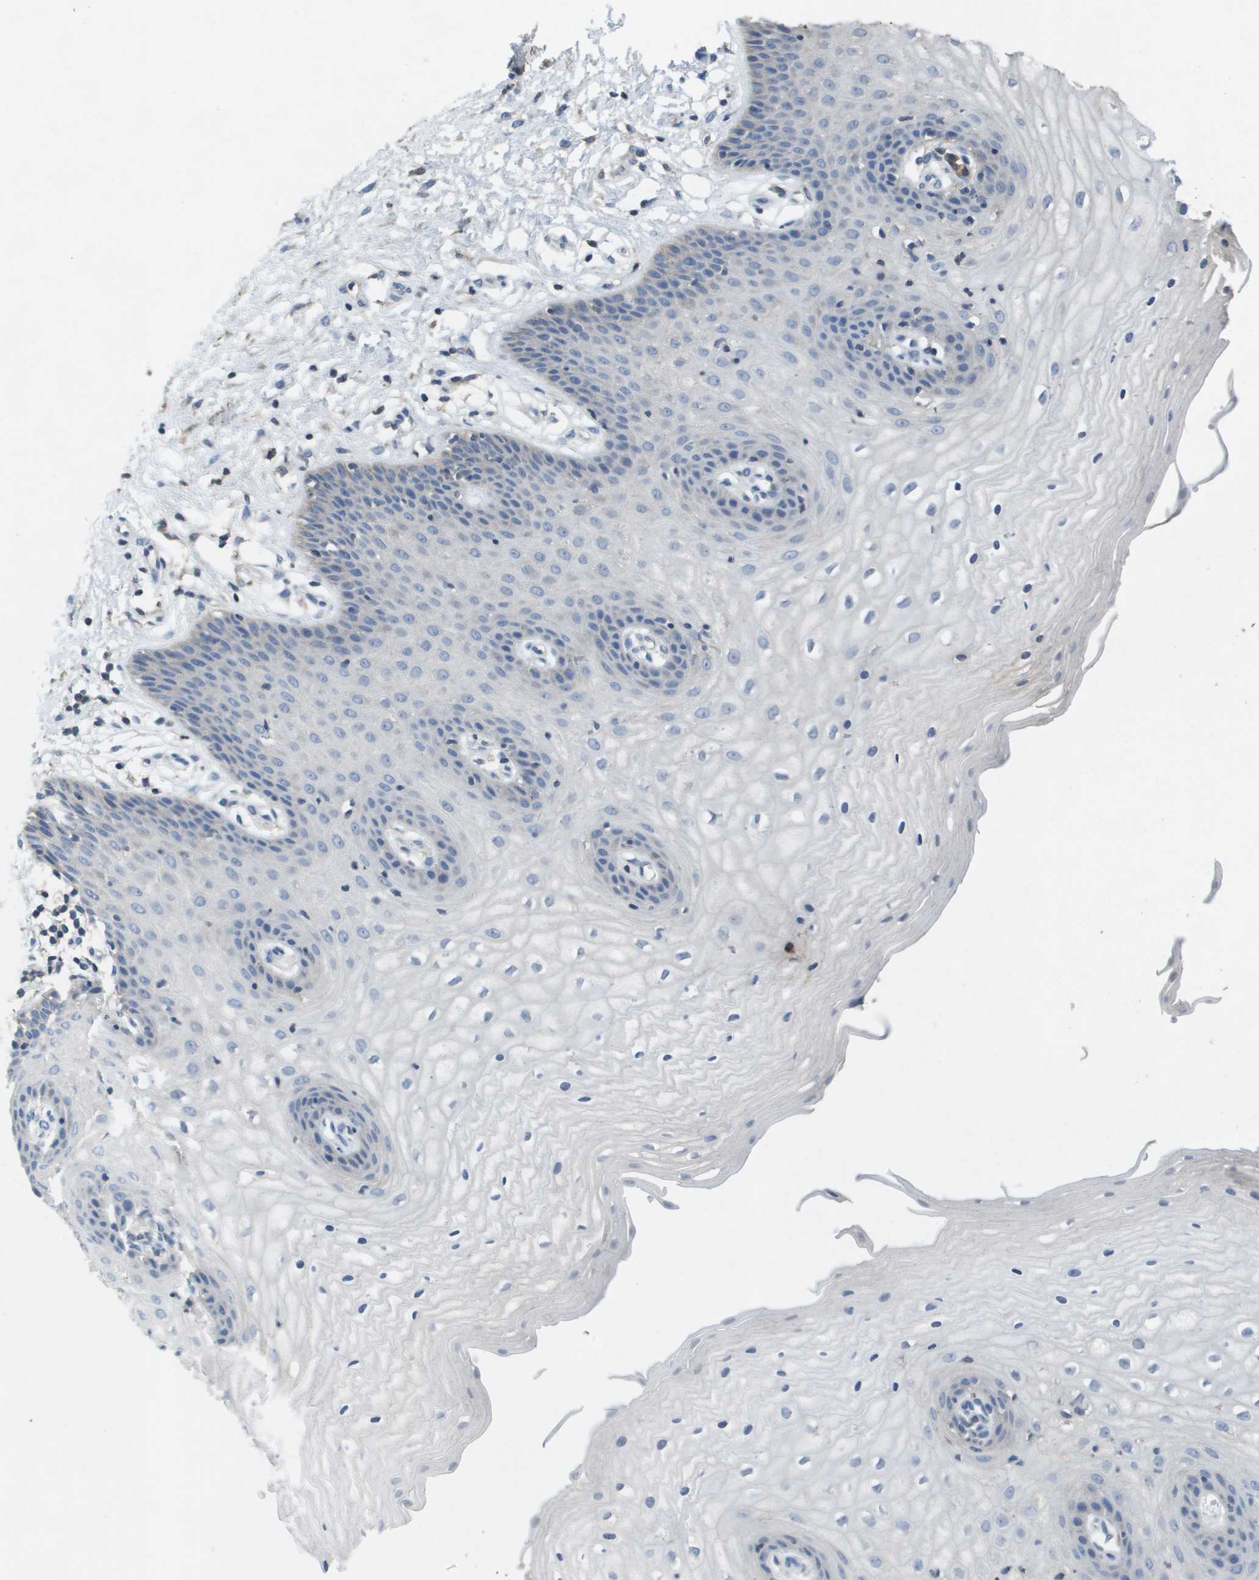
{"staining": {"intensity": "negative", "quantity": "none", "location": "none"}, "tissue": "vagina", "cell_type": "Squamous epithelial cells", "image_type": "normal", "snomed": [{"axis": "morphology", "description": "Normal tissue, NOS"}, {"axis": "topography", "description": "Vagina"}], "caption": "Immunohistochemistry of normal human vagina shows no expression in squamous epithelial cells.", "gene": "CLCA4", "patient": {"sex": "female", "age": 34}}